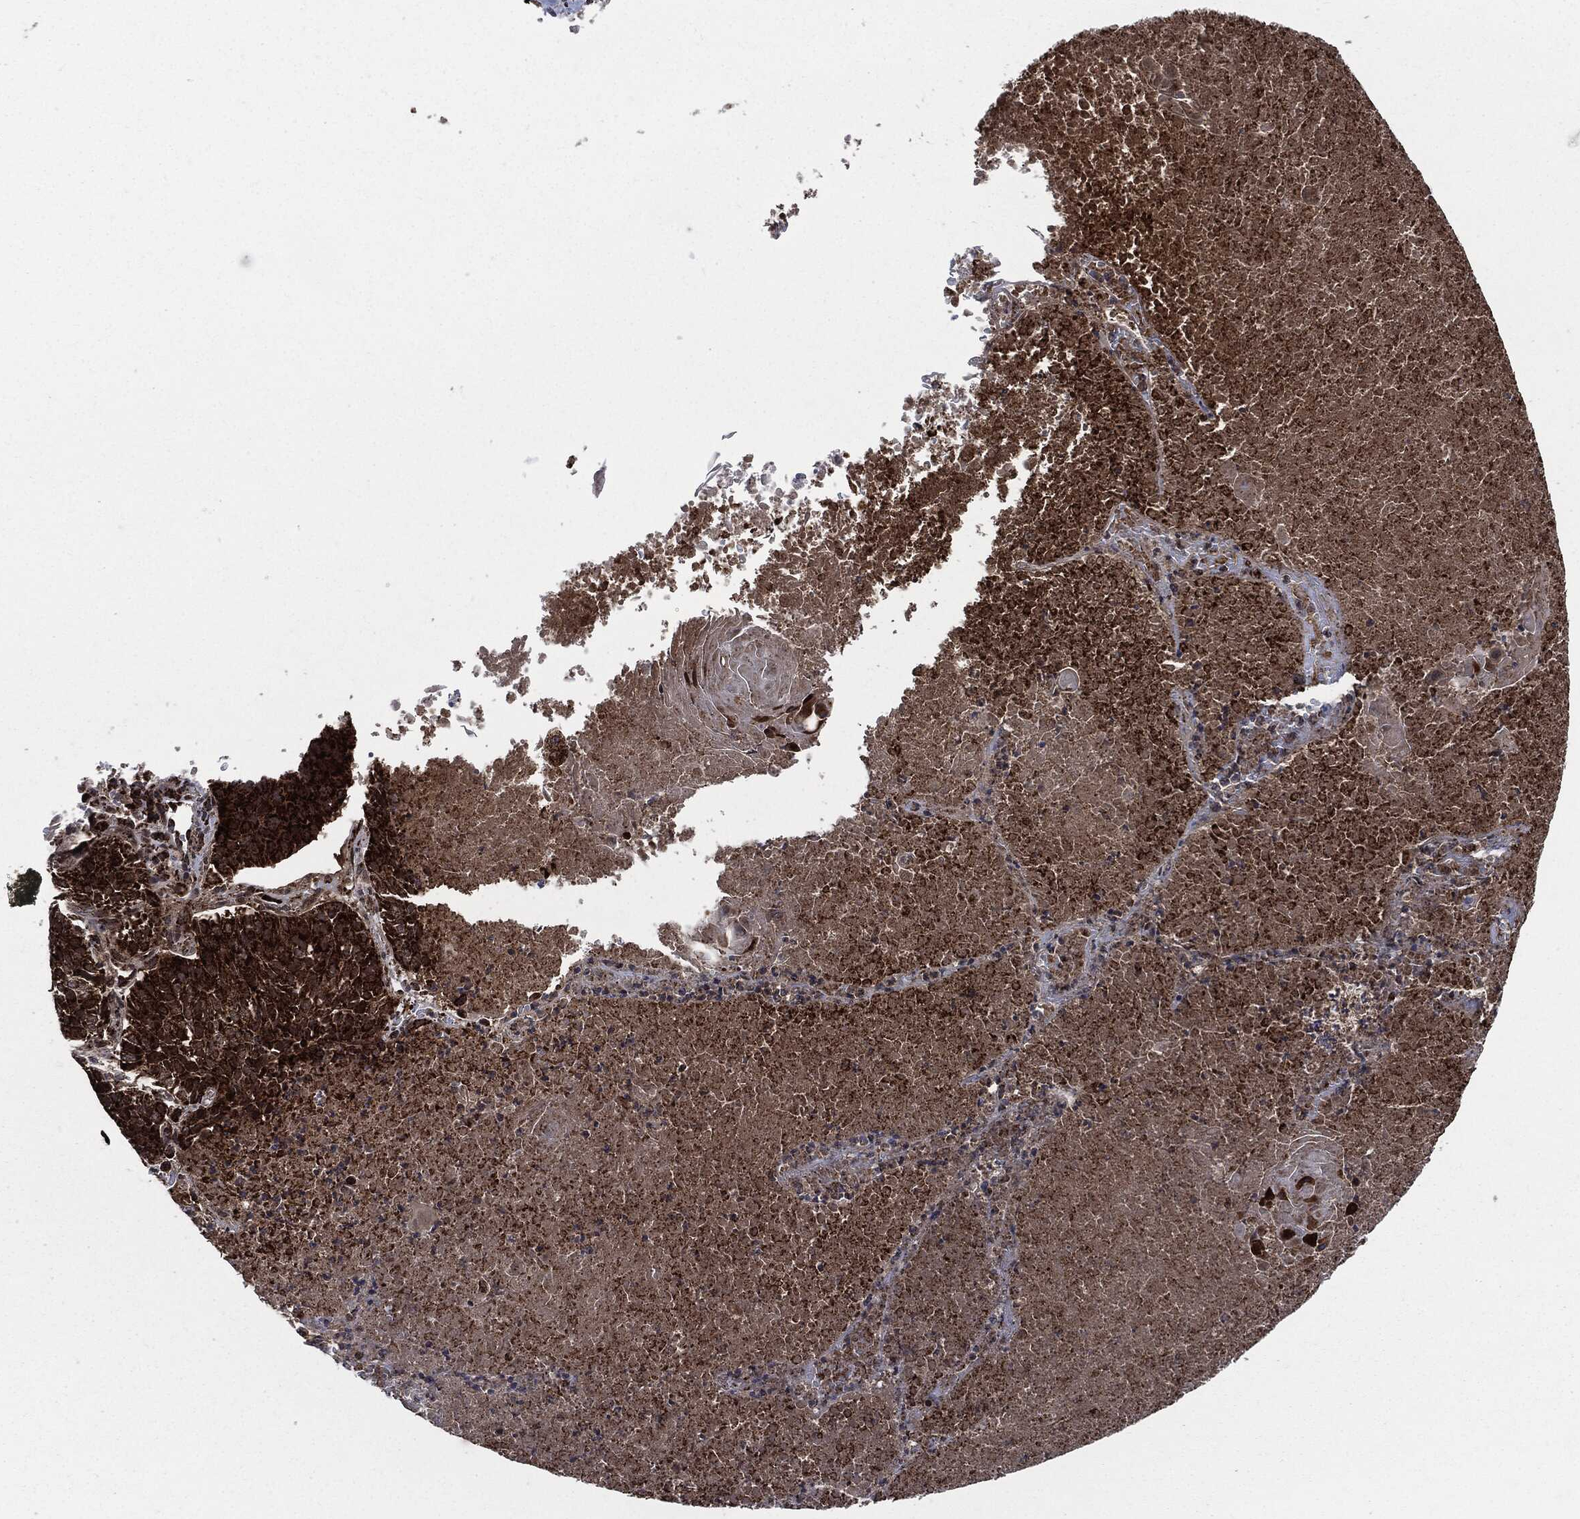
{"staining": {"intensity": "strong", "quantity": "25%-75%", "location": "cytoplasmic/membranous"}, "tissue": "lung cancer", "cell_type": "Tumor cells", "image_type": "cancer", "snomed": [{"axis": "morphology", "description": "Squamous cell carcinoma, NOS"}, {"axis": "topography", "description": "Lung"}], "caption": "Protein analysis of lung cancer (squamous cell carcinoma) tissue exhibits strong cytoplasmic/membranous expression in about 25%-75% of tumor cells.", "gene": "FH", "patient": {"sex": "male", "age": 64}}